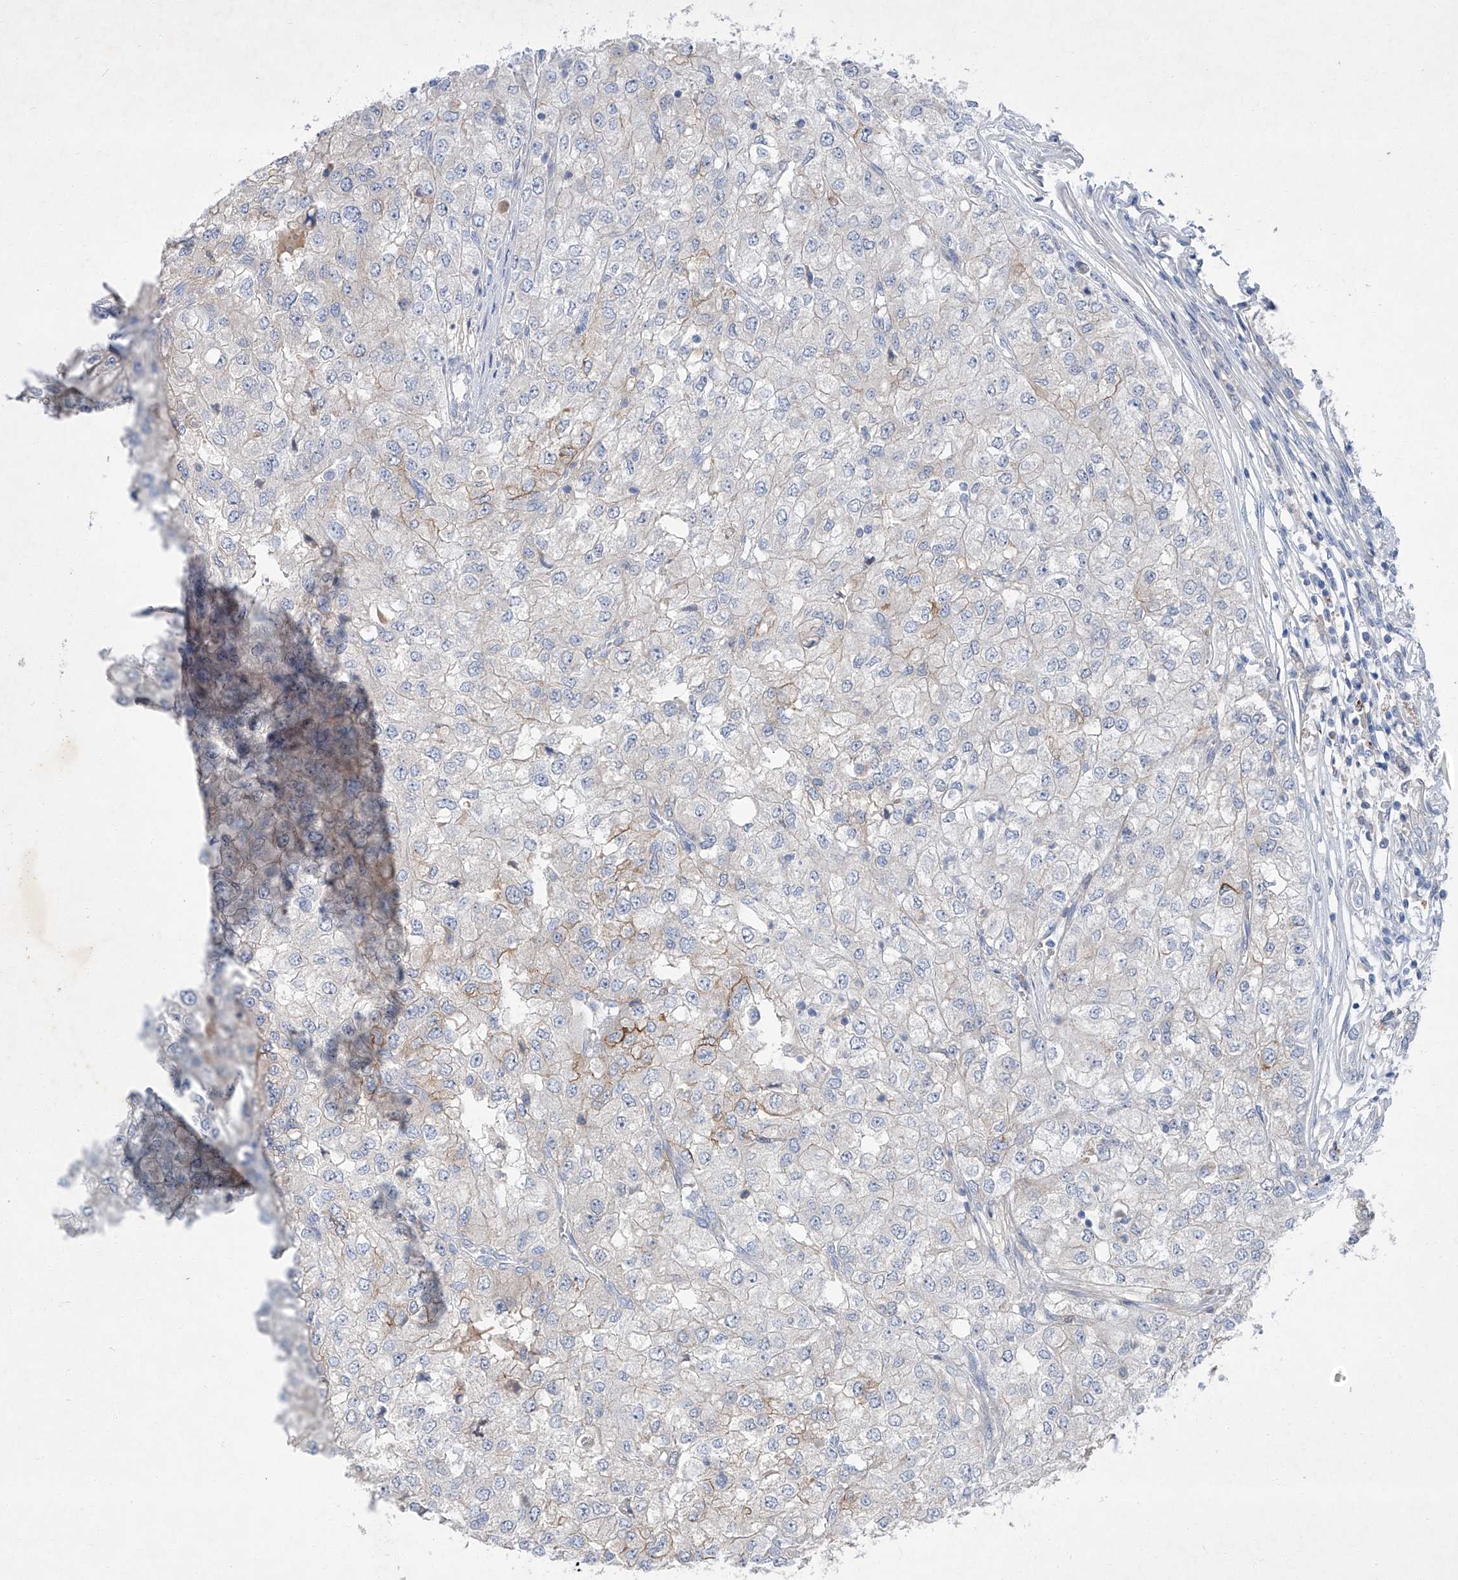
{"staining": {"intensity": "moderate", "quantity": "<25%", "location": "cytoplasmic/membranous"}, "tissue": "renal cancer", "cell_type": "Tumor cells", "image_type": "cancer", "snomed": [{"axis": "morphology", "description": "Adenocarcinoma, NOS"}, {"axis": "topography", "description": "Kidney"}], "caption": "High-magnification brightfield microscopy of renal adenocarcinoma stained with DAB (3,3'-diaminobenzidine) (brown) and counterstained with hematoxylin (blue). tumor cells exhibit moderate cytoplasmic/membranous staining is appreciated in approximately<25% of cells.", "gene": "SBK2", "patient": {"sex": "female", "age": 54}}